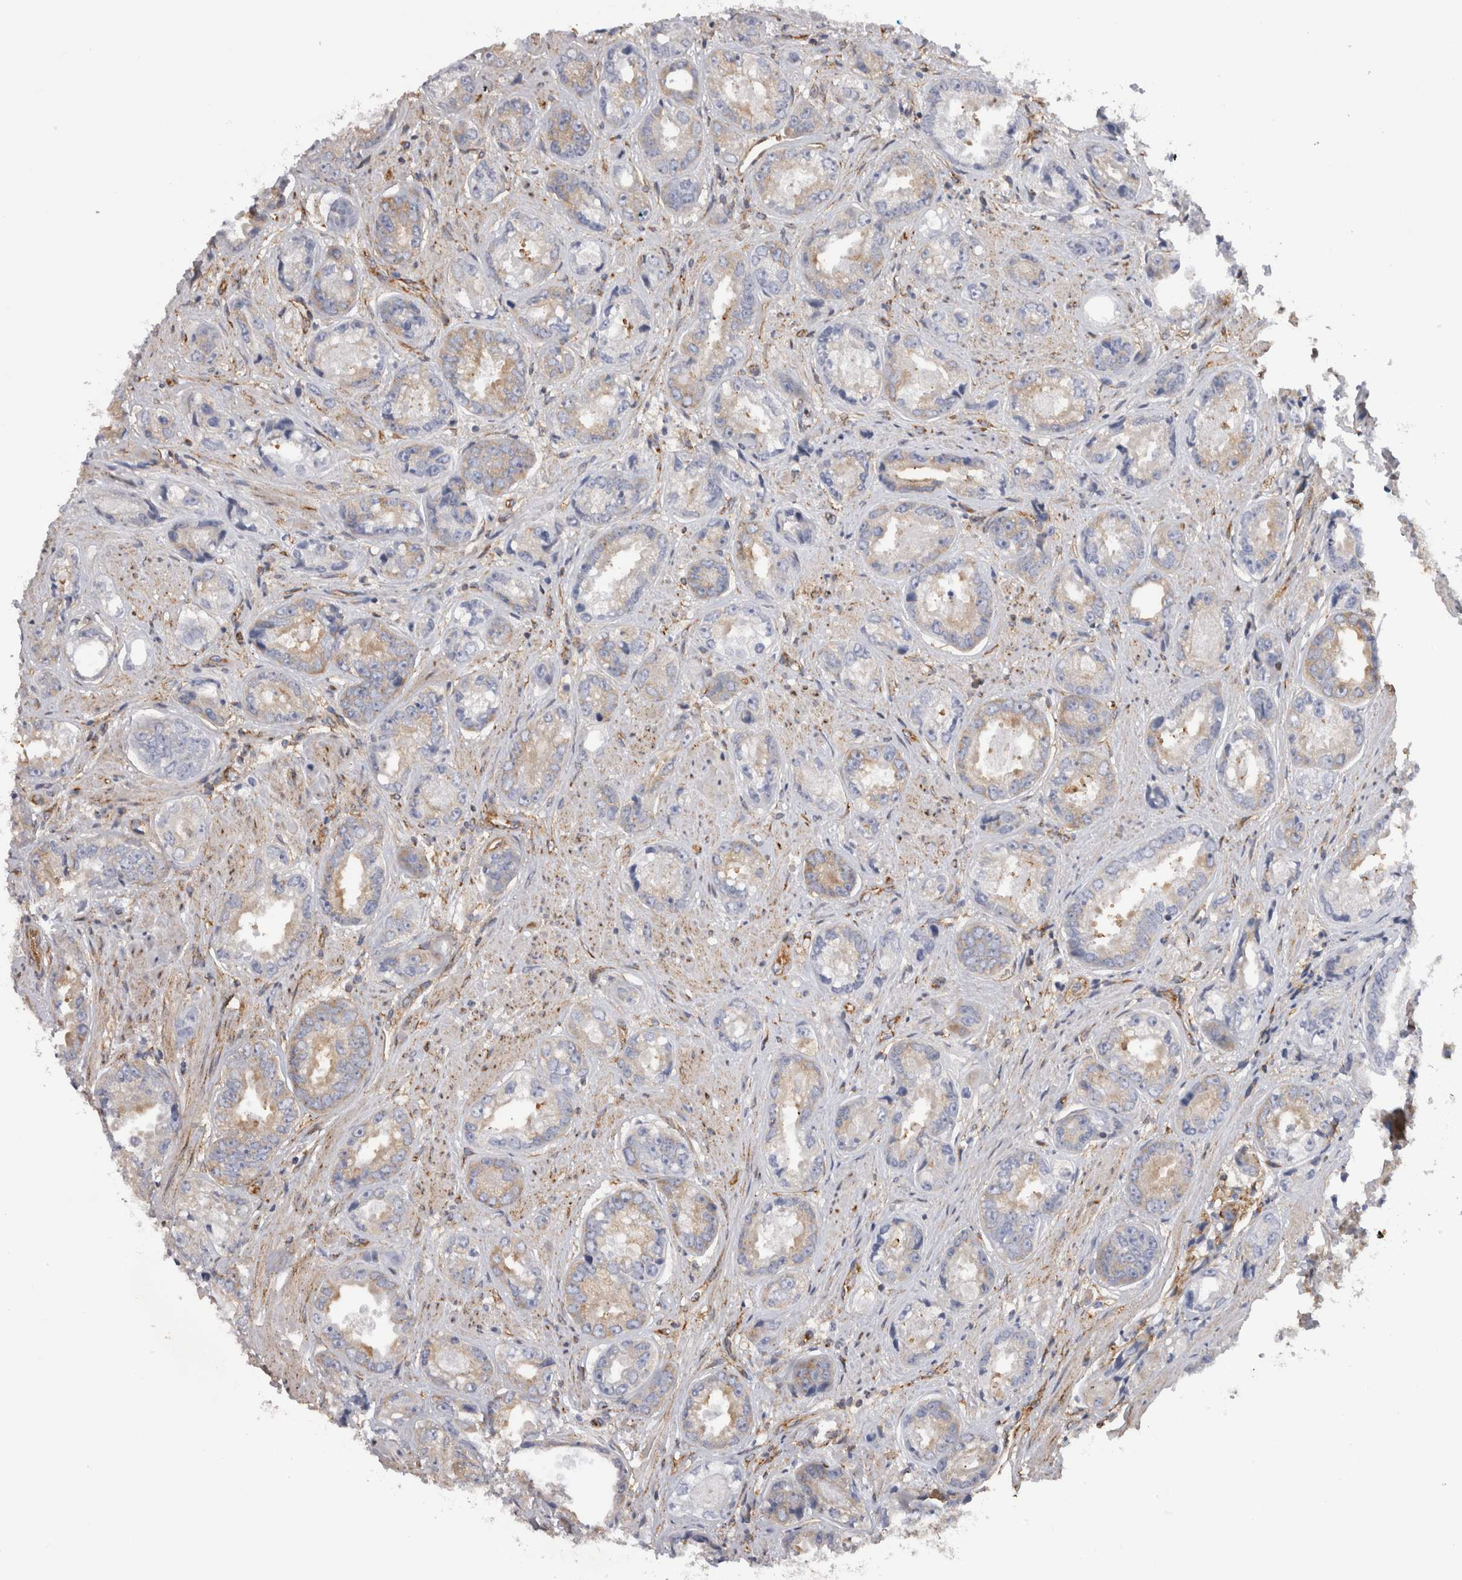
{"staining": {"intensity": "weak", "quantity": "25%-75%", "location": "cytoplasmic/membranous"}, "tissue": "prostate cancer", "cell_type": "Tumor cells", "image_type": "cancer", "snomed": [{"axis": "morphology", "description": "Adenocarcinoma, High grade"}, {"axis": "topography", "description": "Prostate"}], "caption": "A micrograph showing weak cytoplasmic/membranous staining in about 25%-75% of tumor cells in adenocarcinoma (high-grade) (prostate), as visualized by brown immunohistochemical staining.", "gene": "ATXN3", "patient": {"sex": "male", "age": 61}}